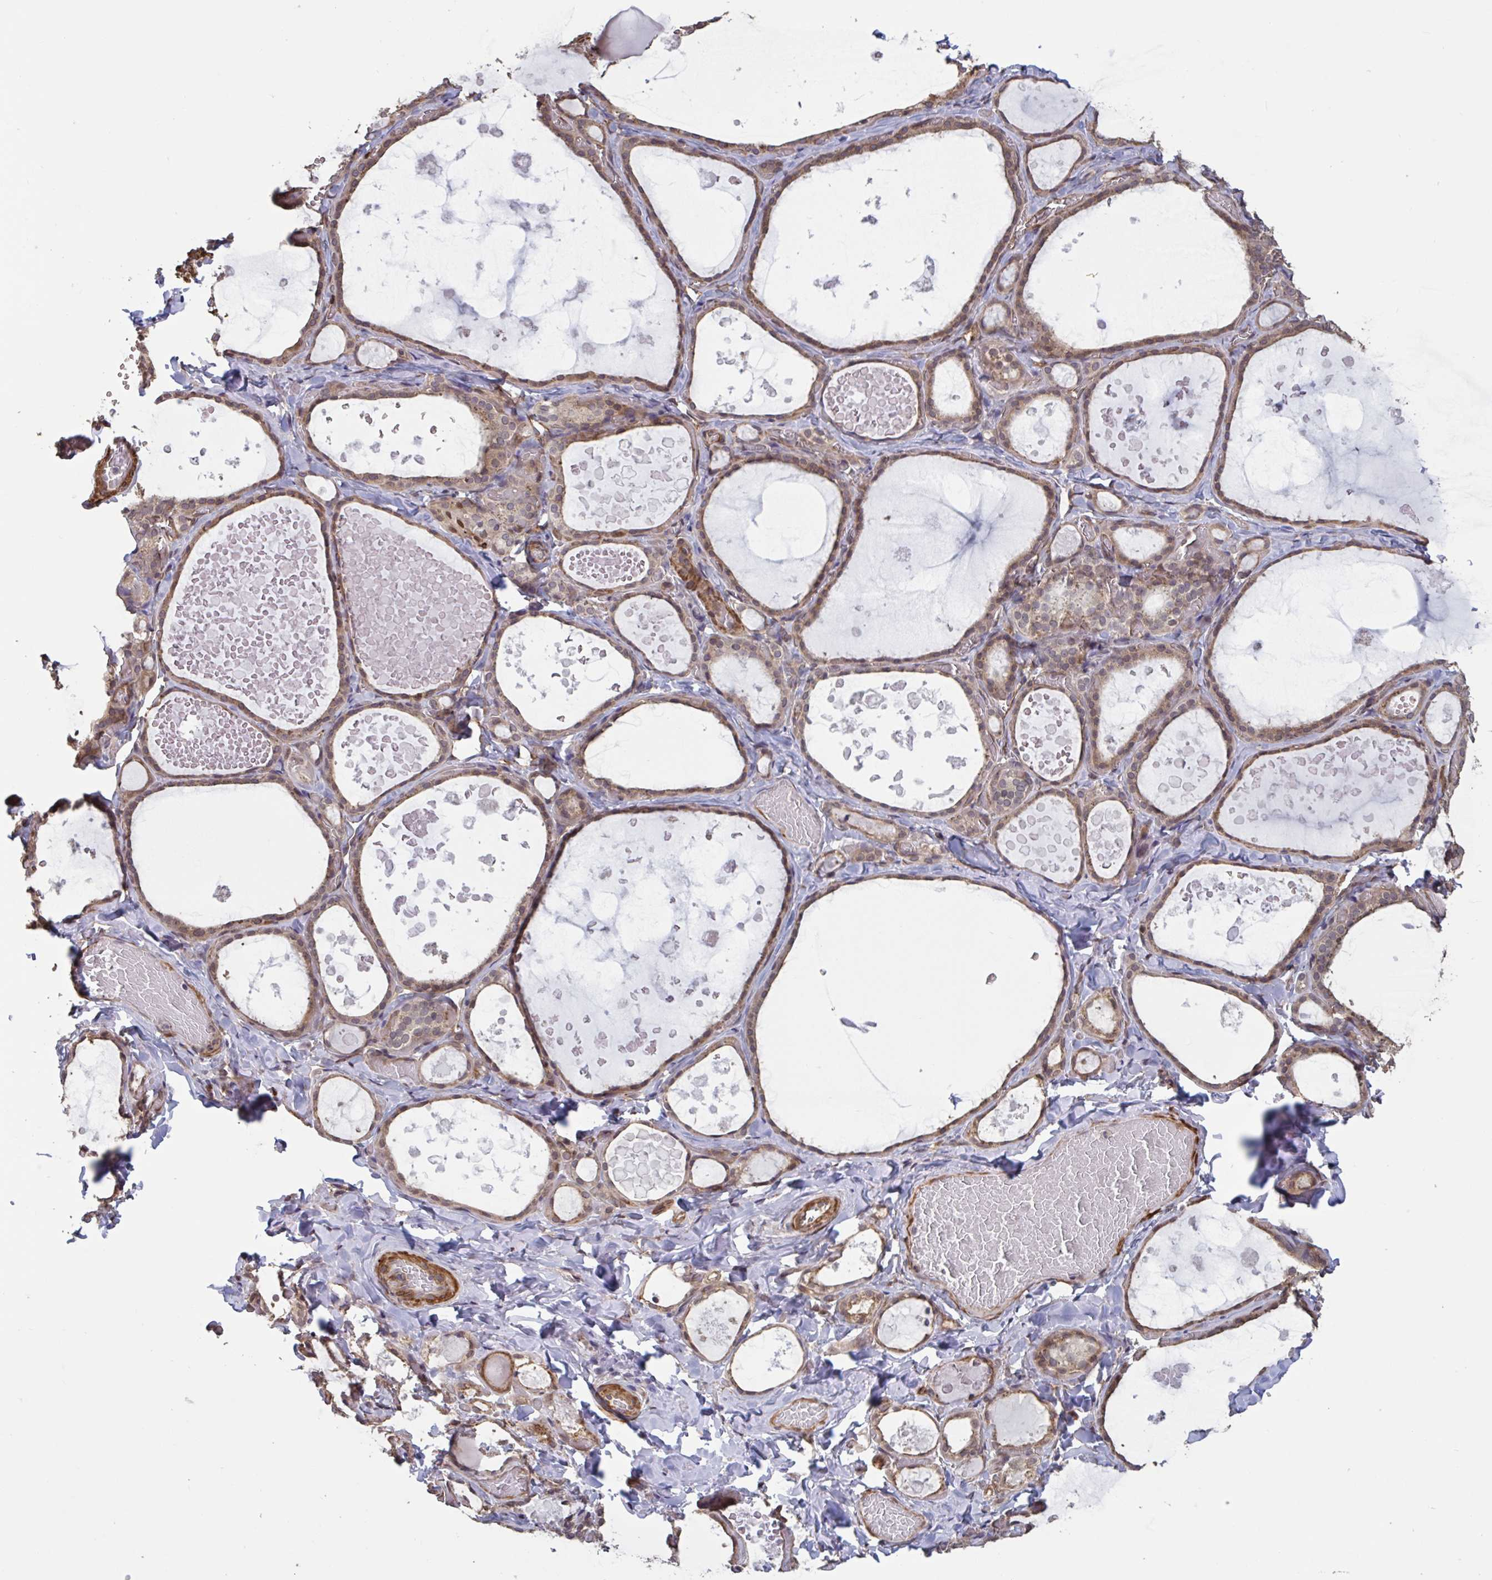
{"staining": {"intensity": "weak", "quantity": "25%-75%", "location": "cytoplasmic/membranous,nuclear"}, "tissue": "thyroid gland", "cell_type": "Glandular cells", "image_type": "normal", "snomed": [{"axis": "morphology", "description": "Normal tissue, NOS"}, {"axis": "topography", "description": "Thyroid gland"}], "caption": "Brown immunohistochemical staining in unremarkable thyroid gland demonstrates weak cytoplasmic/membranous,nuclear expression in approximately 25%-75% of glandular cells.", "gene": "IPO5", "patient": {"sex": "female", "age": 56}}